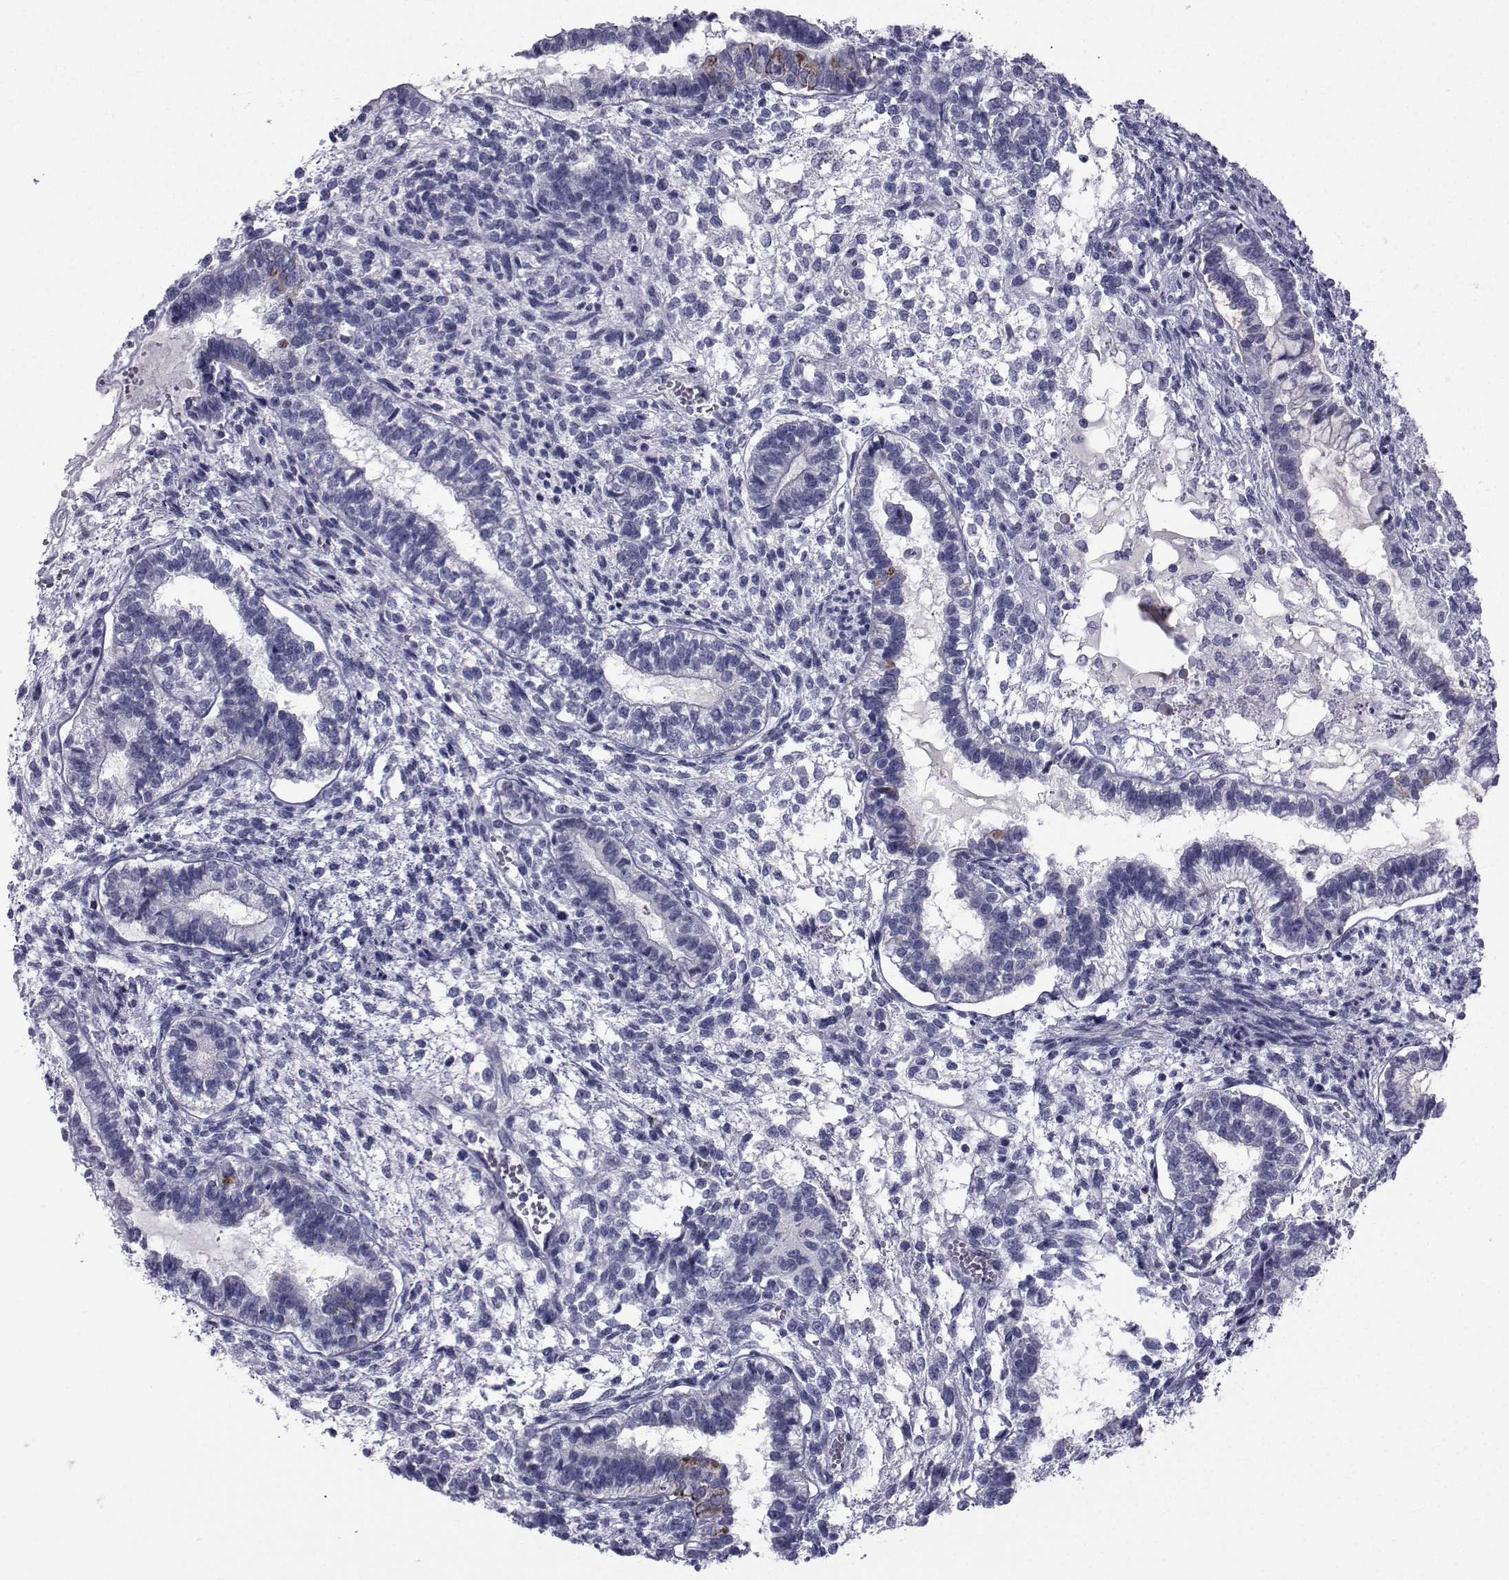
{"staining": {"intensity": "negative", "quantity": "none", "location": "none"}, "tissue": "testis cancer", "cell_type": "Tumor cells", "image_type": "cancer", "snomed": [{"axis": "morphology", "description": "Carcinoma, Embryonal, NOS"}, {"axis": "topography", "description": "Testis"}], "caption": "Immunohistochemistry (IHC) micrograph of testis cancer stained for a protein (brown), which exhibits no staining in tumor cells.", "gene": "FDXR", "patient": {"sex": "male", "age": 37}}